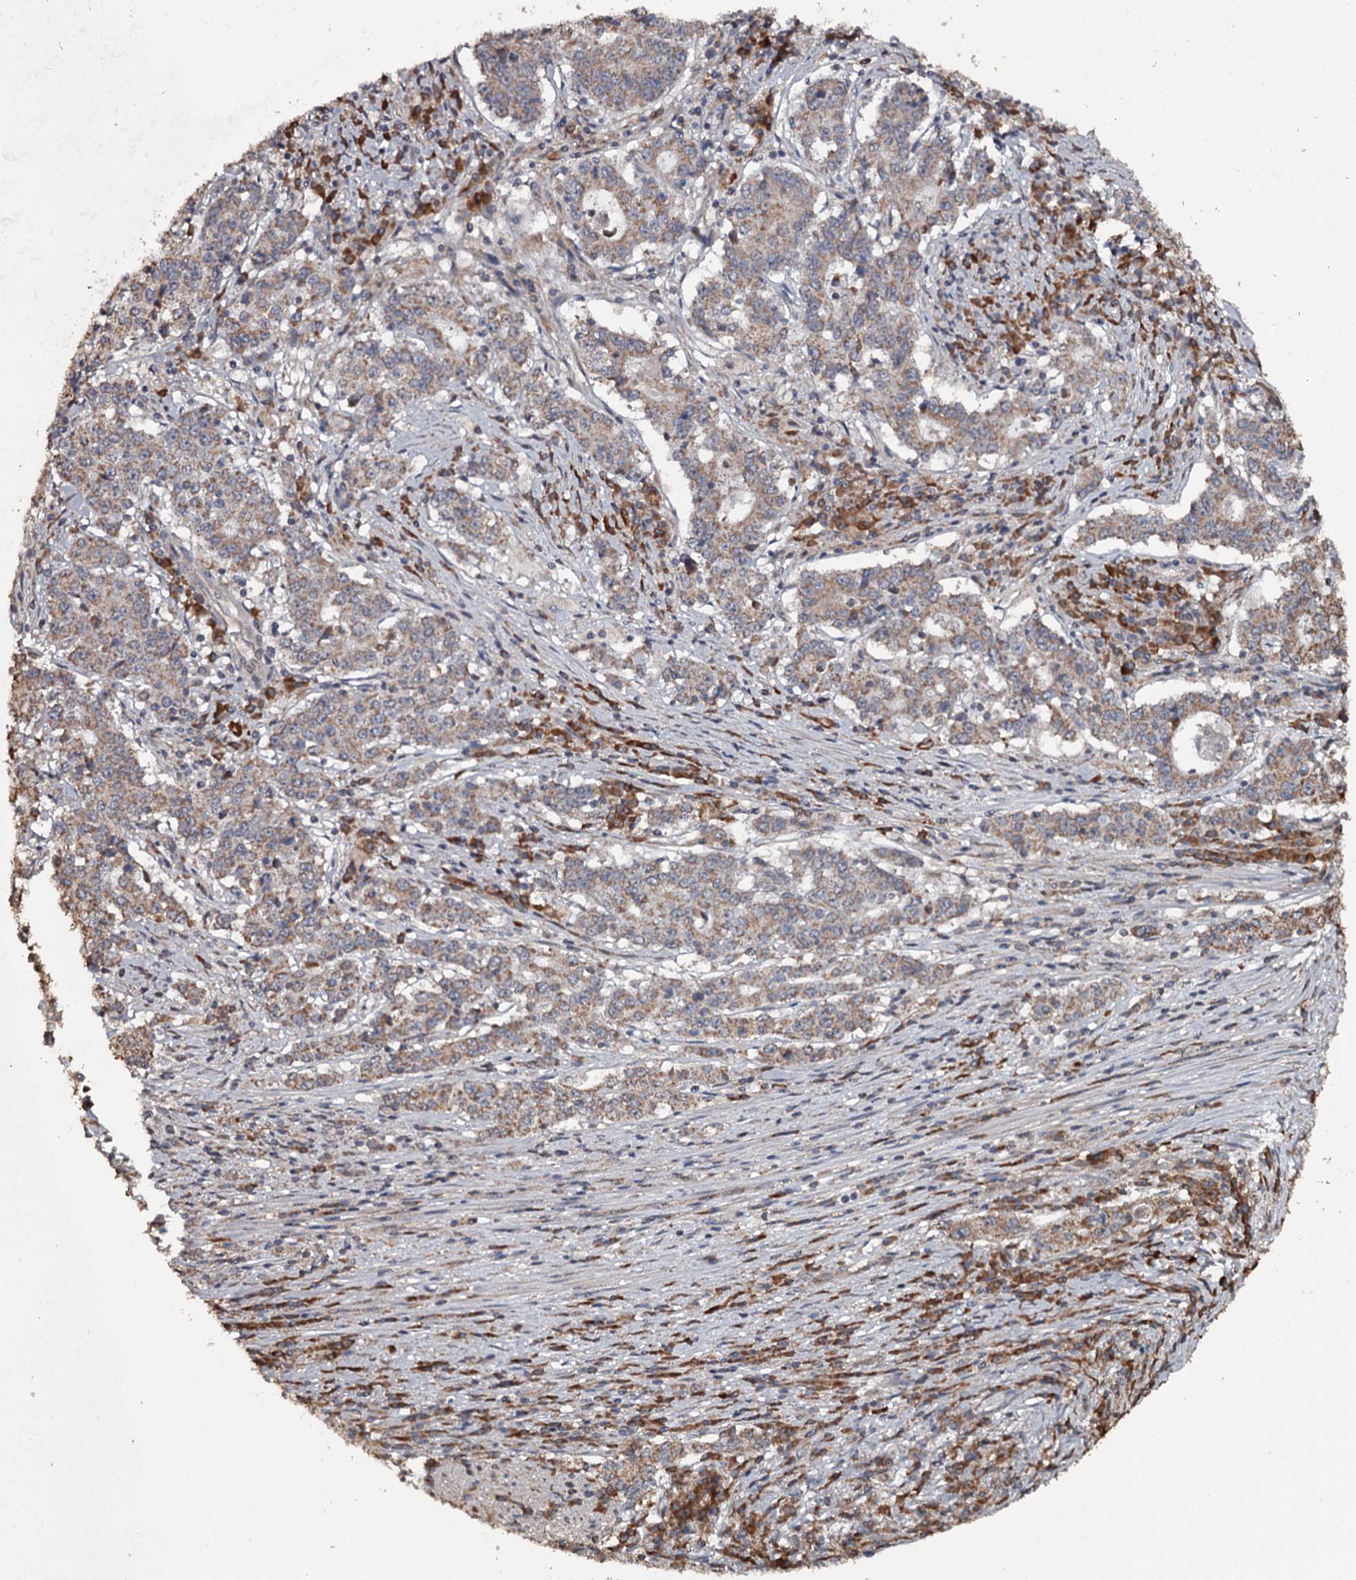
{"staining": {"intensity": "moderate", "quantity": ">75%", "location": "cytoplasmic/membranous"}, "tissue": "stomach cancer", "cell_type": "Tumor cells", "image_type": "cancer", "snomed": [{"axis": "morphology", "description": "Adenocarcinoma, NOS"}, {"axis": "topography", "description": "Stomach"}], "caption": "IHC of human stomach adenocarcinoma shows medium levels of moderate cytoplasmic/membranous positivity in about >75% of tumor cells.", "gene": "WIPI1", "patient": {"sex": "male", "age": 59}}